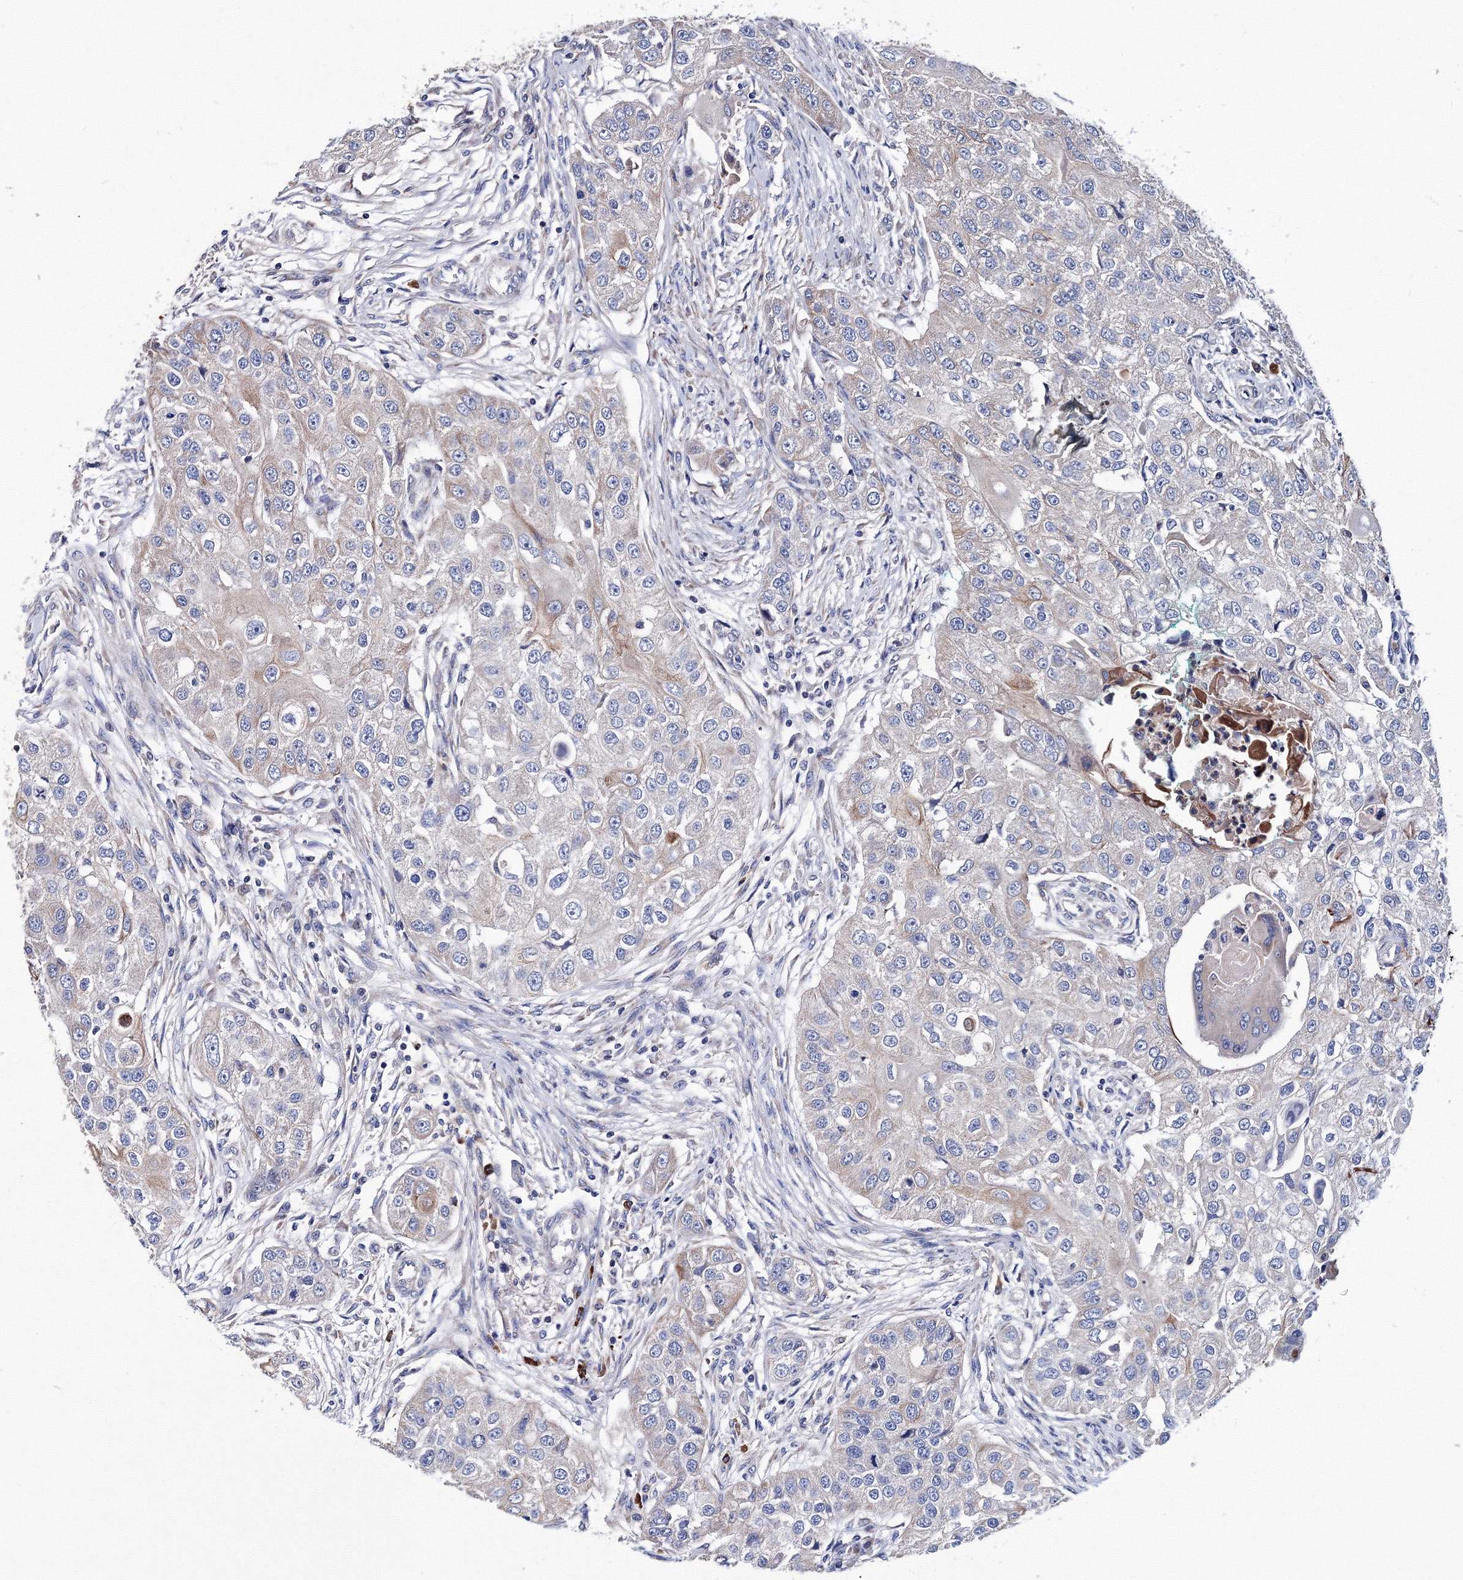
{"staining": {"intensity": "weak", "quantity": "<25%", "location": "cytoplasmic/membranous"}, "tissue": "head and neck cancer", "cell_type": "Tumor cells", "image_type": "cancer", "snomed": [{"axis": "morphology", "description": "Normal tissue, NOS"}, {"axis": "morphology", "description": "Squamous cell carcinoma, NOS"}, {"axis": "topography", "description": "Skeletal muscle"}, {"axis": "topography", "description": "Head-Neck"}], "caption": "Immunohistochemical staining of human head and neck squamous cell carcinoma exhibits no significant expression in tumor cells. The staining is performed using DAB brown chromogen with nuclei counter-stained in using hematoxylin.", "gene": "TRPM2", "patient": {"sex": "male", "age": 51}}